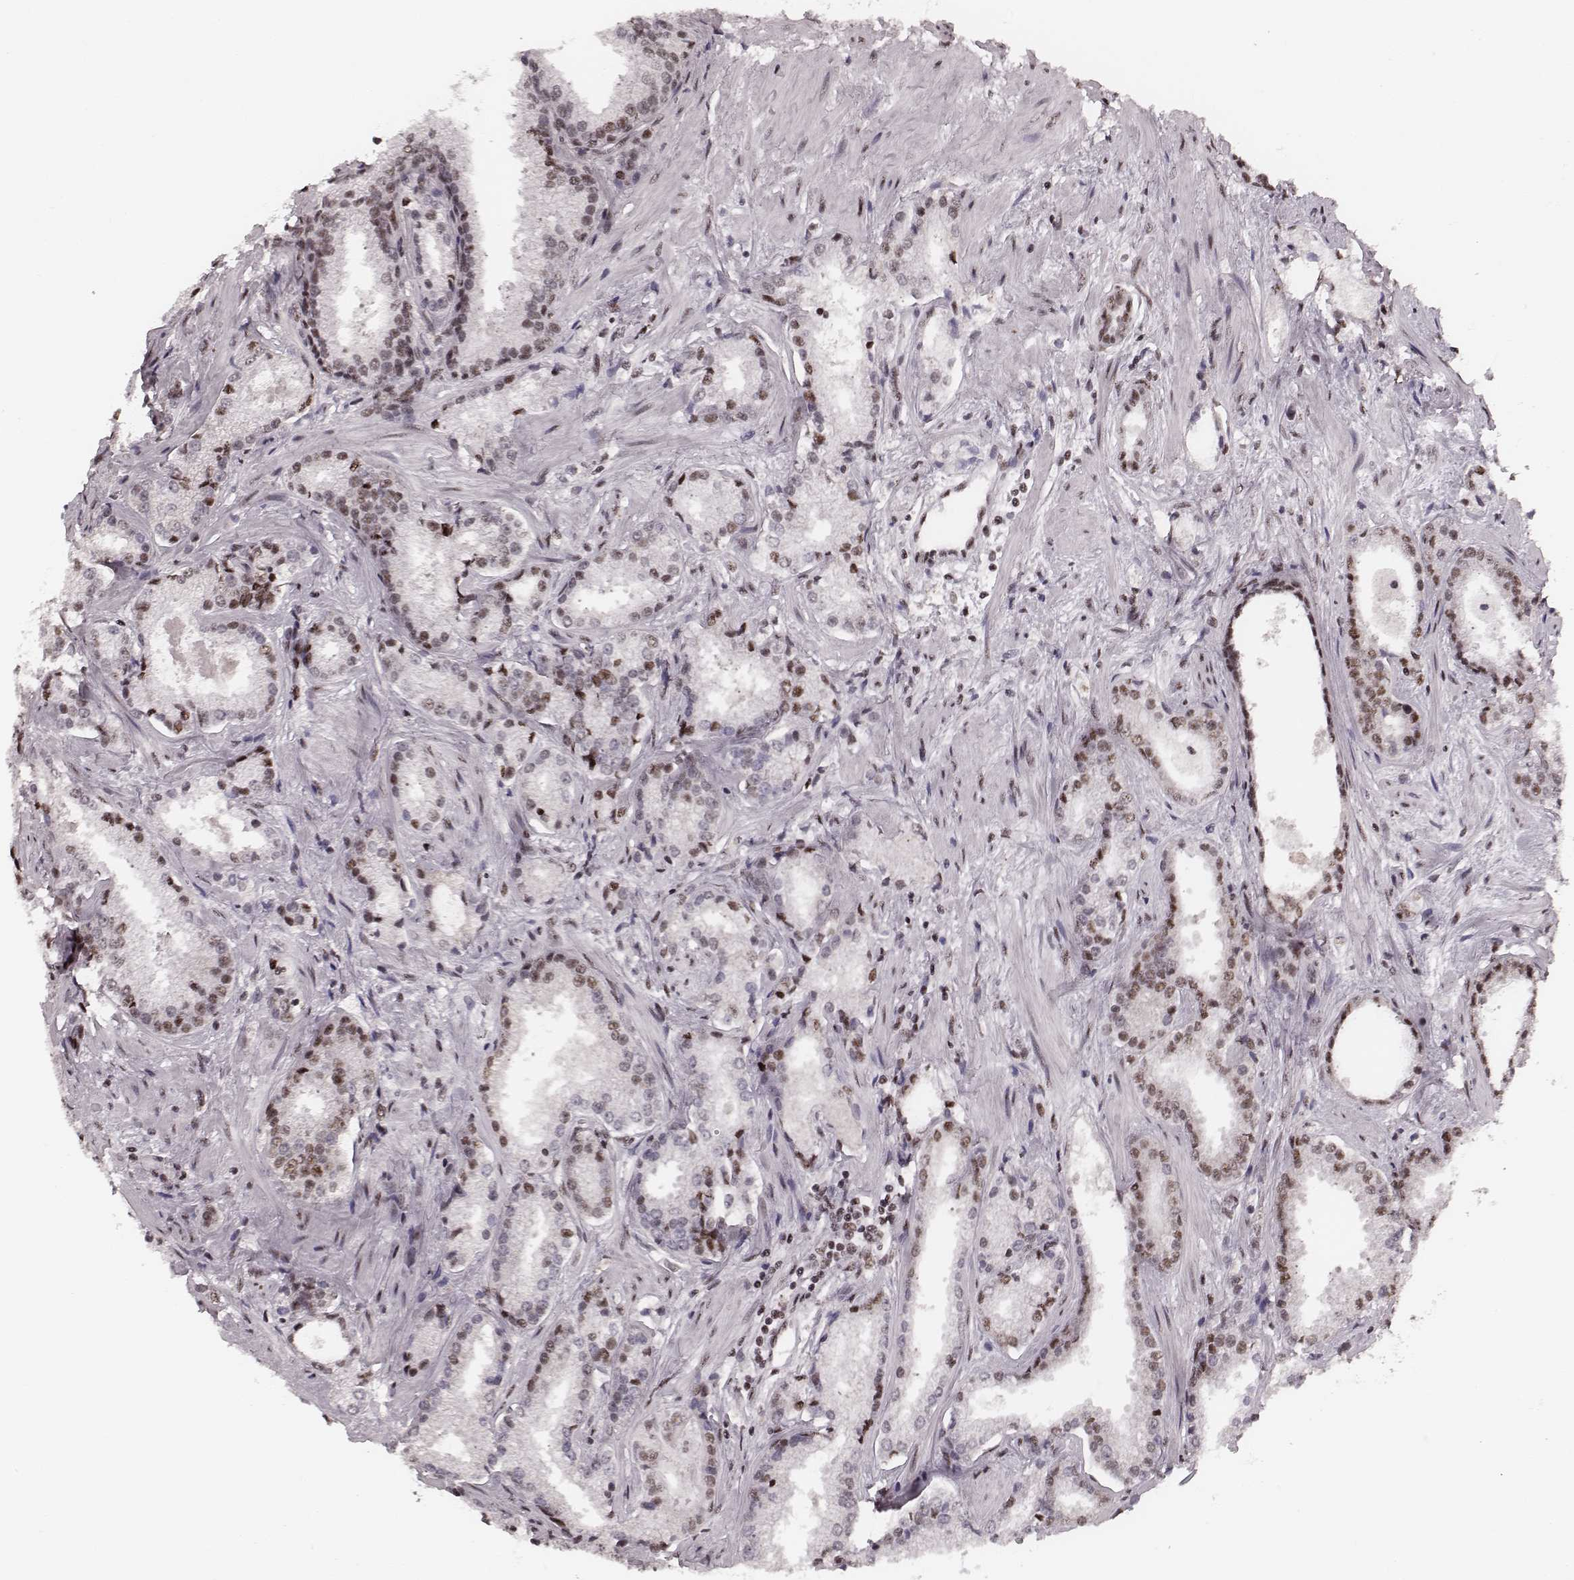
{"staining": {"intensity": "moderate", "quantity": "25%-75%", "location": "nuclear"}, "tissue": "prostate cancer", "cell_type": "Tumor cells", "image_type": "cancer", "snomed": [{"axis": "morphology", "description": "Adenocarcinoma, Low grade"}, {"axis": "topography", "description": "Prostate"}], "caption": "Protein staining demonstrates moderate nuclear staining in about 25%-75% of tumor cells in prostate low-grade adenocarcinoma.", "gene": "LUC7L", "patient": {"sex": "male", "age": 56}}